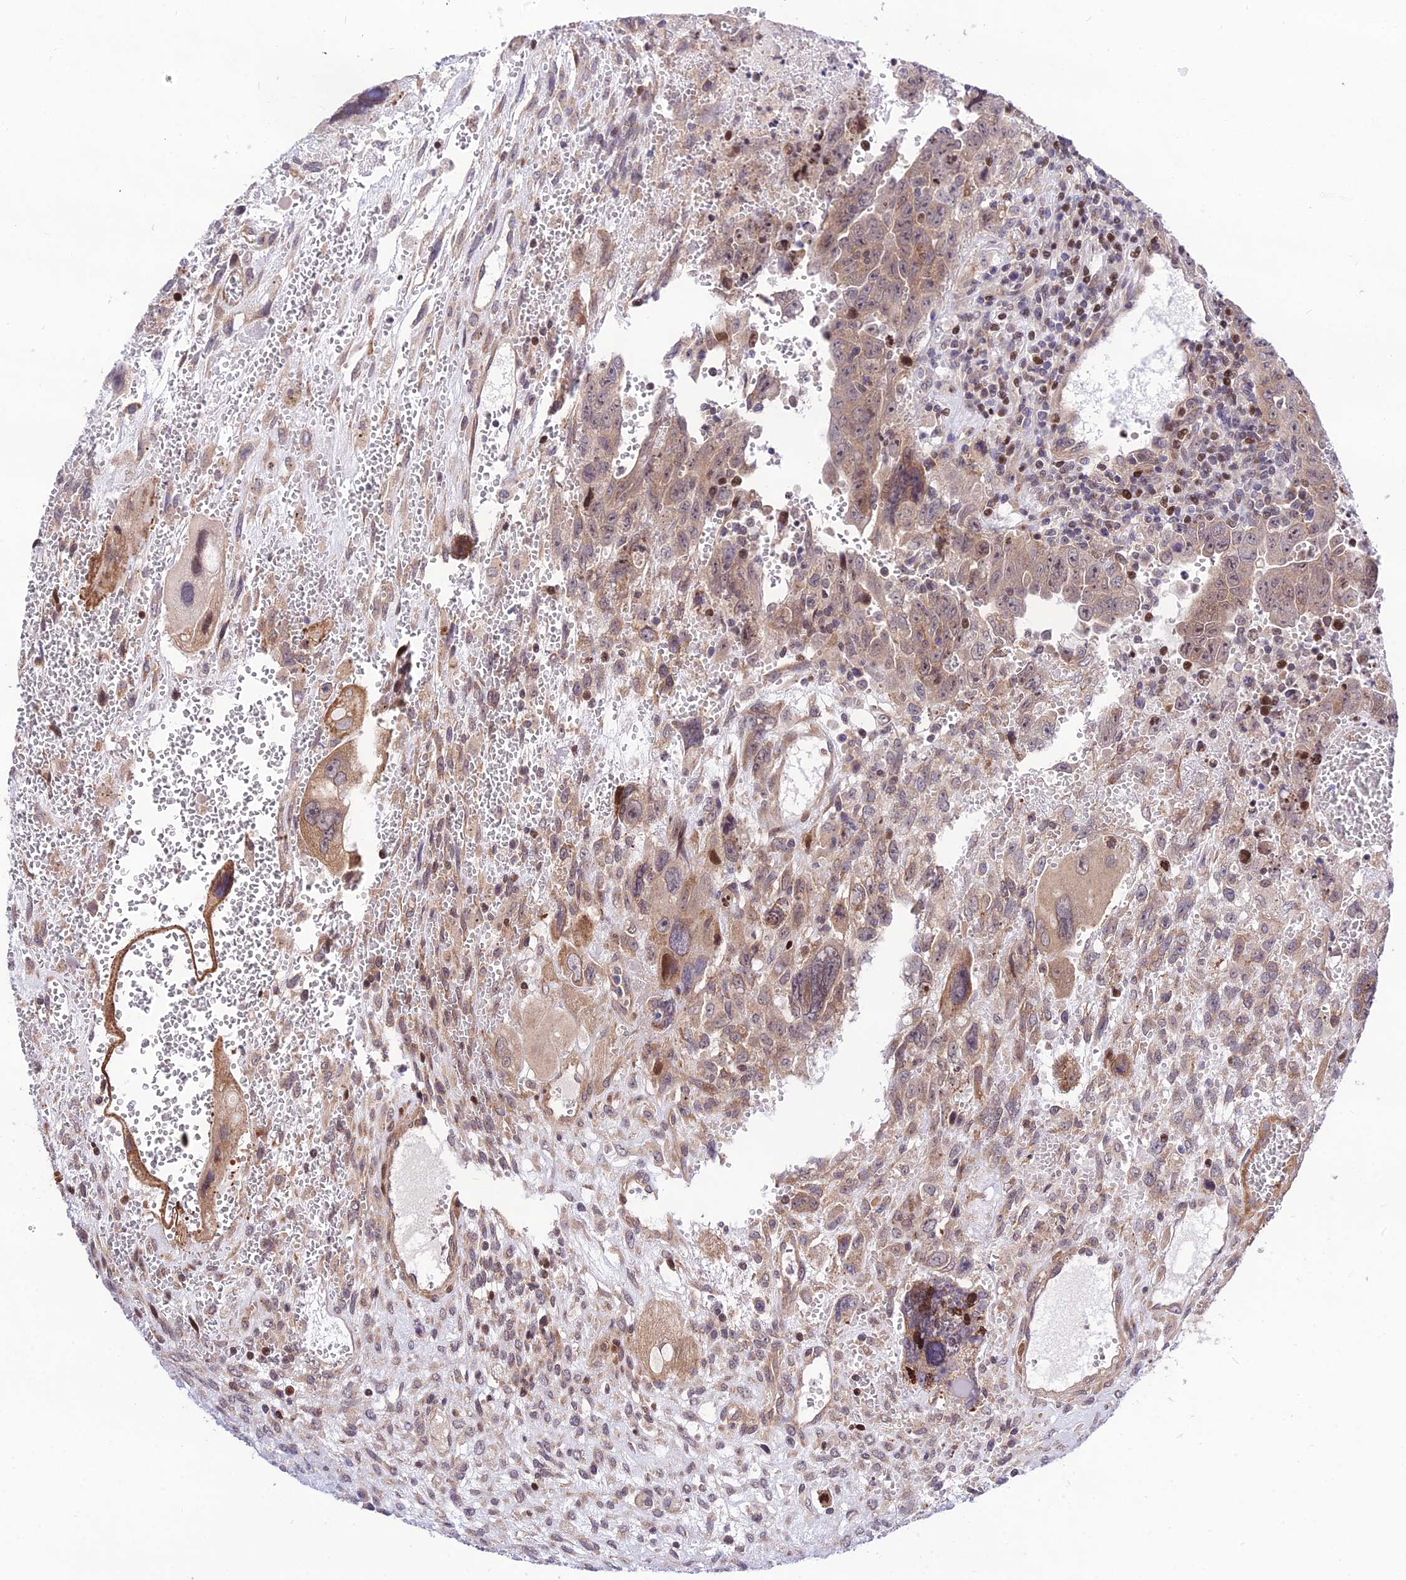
{"staining": {"intensity": "moderate", "quantity": ">75%", "location": "cytoplasmic/membranous,nuclear"}, "tissue": "testis cancer", "cell_type": "Tumor cells", "image_type": "cancer", "snomed": [{"axis": "morphology", "description": "Carcinoma, Embryonal, NOS"}, {"axis": "topography", "description": "Testis"}], "caption": "There is medium levels of moderate cytoplasmic/membranous and nuclear staining in tumor cells of embryonal carcinoma (testis), as demonstrated by immunohistochemical staining (brown color).", "gene": "SMG6", "patient": {"sex": "male", "age": 28}}